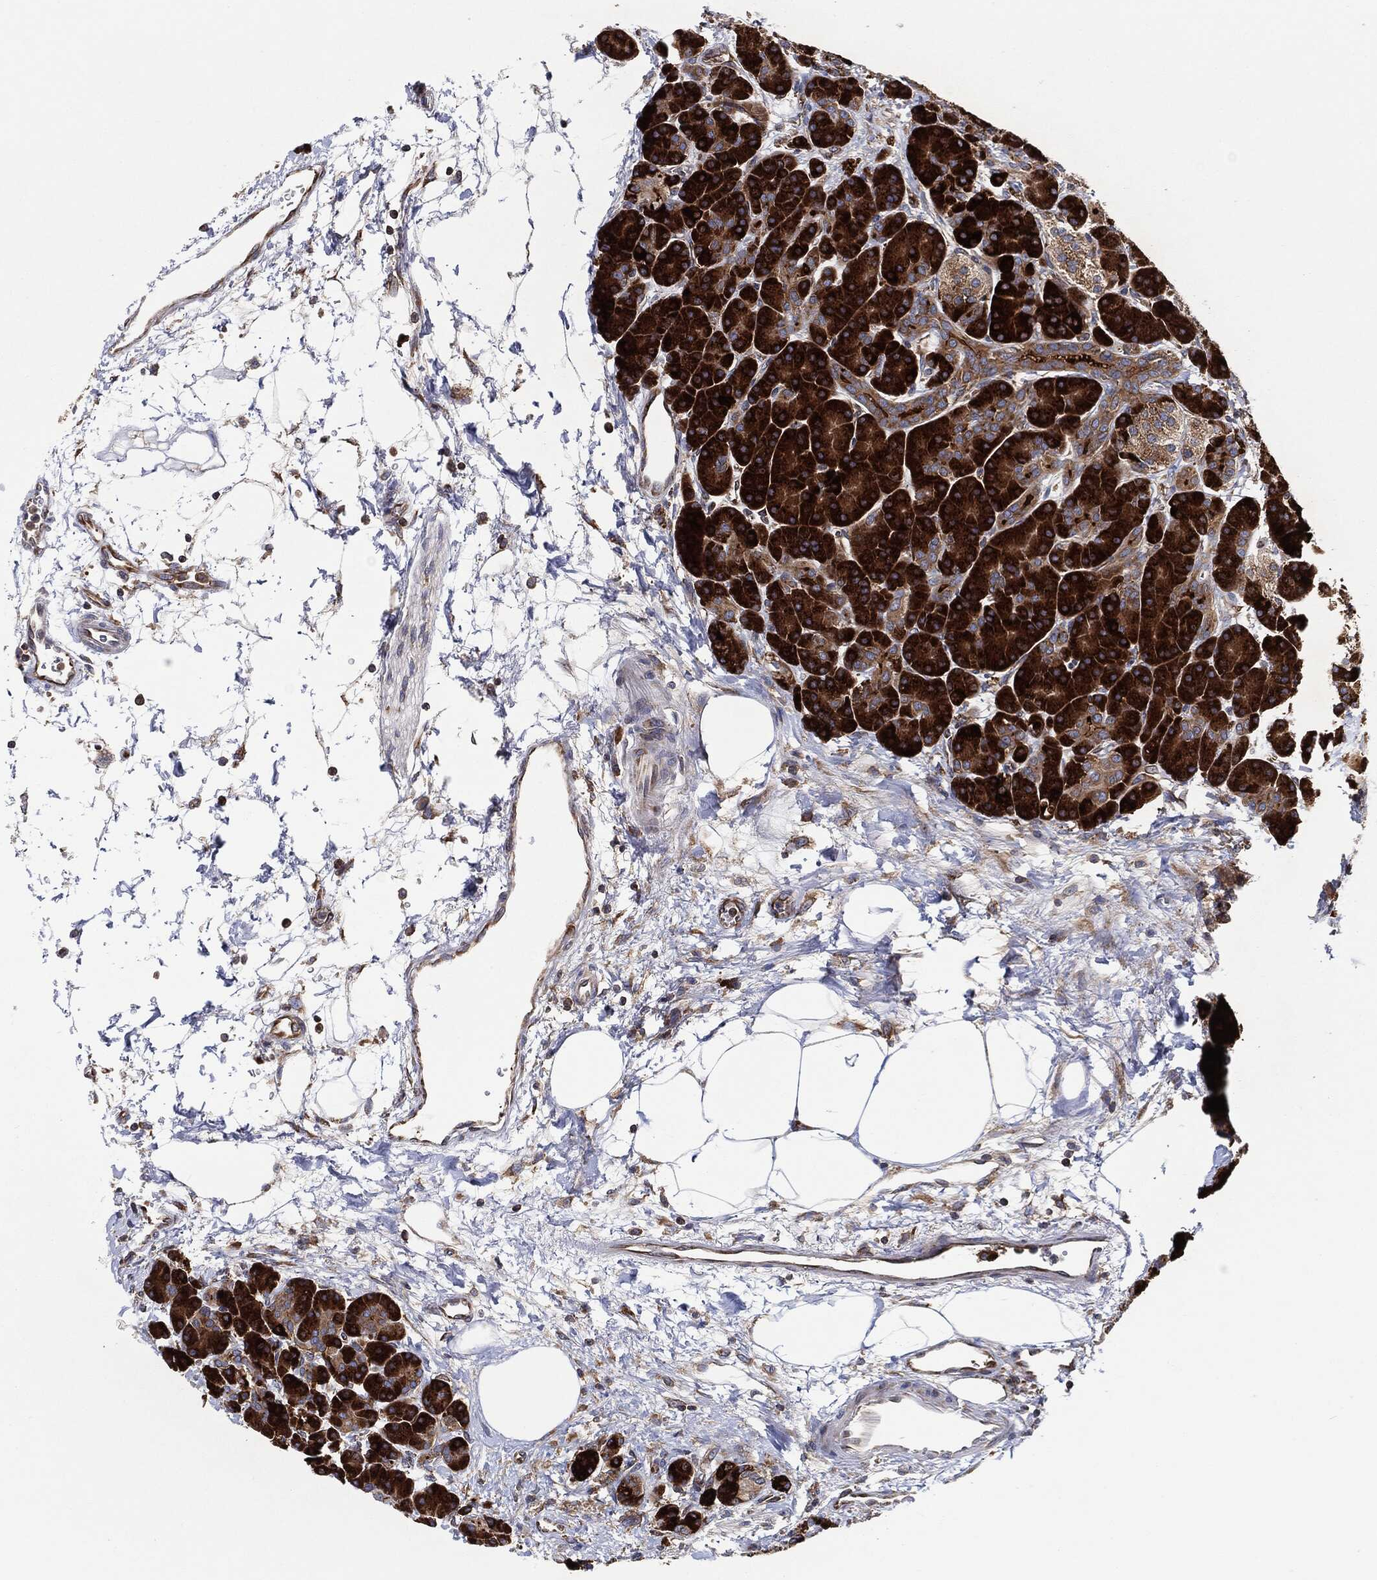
{"staining": {"intensity": "strong", "quantity": ">75%", "location": "cytoplasmic/membranous"}, "tissue": "pancreas", "cell_type": "Exocrine glandular cells", "image_type": "normal", "snomed": [{"axis": "morphology", "description": "Normal tissue, NOS"}, {"axis": "topography", "description": "Pancreas"}], "caption": "Immunohistochemical staining of benign pancreas demonstrates high levels of strong cytoplasmic/membranous expression in approximately >75% of exocrine glandular cells.", "gene": "EIF2S2", "patient": {"sex": "female", "age": 63}}